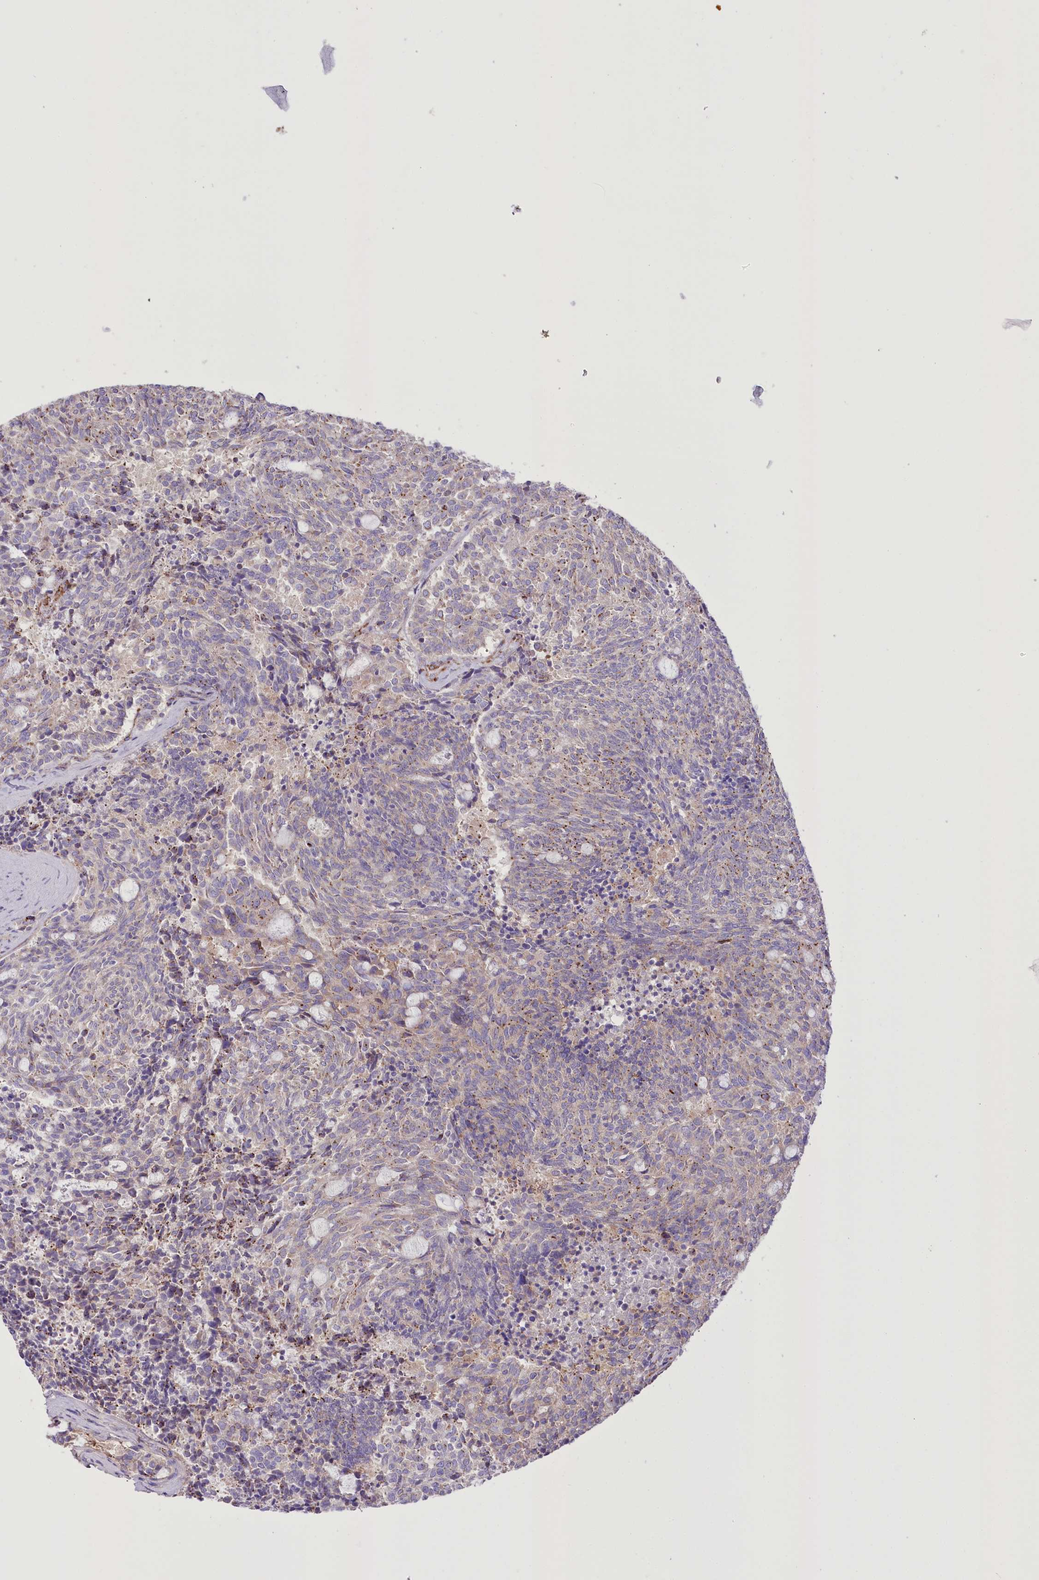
{"staining": {"intensity": "negative", "quantity": "none", "location": "none"}, "tissue": "carcinoid", "cell_type": "Tumor cells", "image_type": "cancer", "snomed": [{"axis": "morphology", "description": "Carcinoid, malignant, NOS"}, {"axis": "topography", "description": "Pancreas"}], "caption": "Malignant carcinoid stained for a protein using immunohistochemistry shows no positivity tumor cells.", "gene": "FAM216A", "patient": {"sex": "female", "age": 54}}